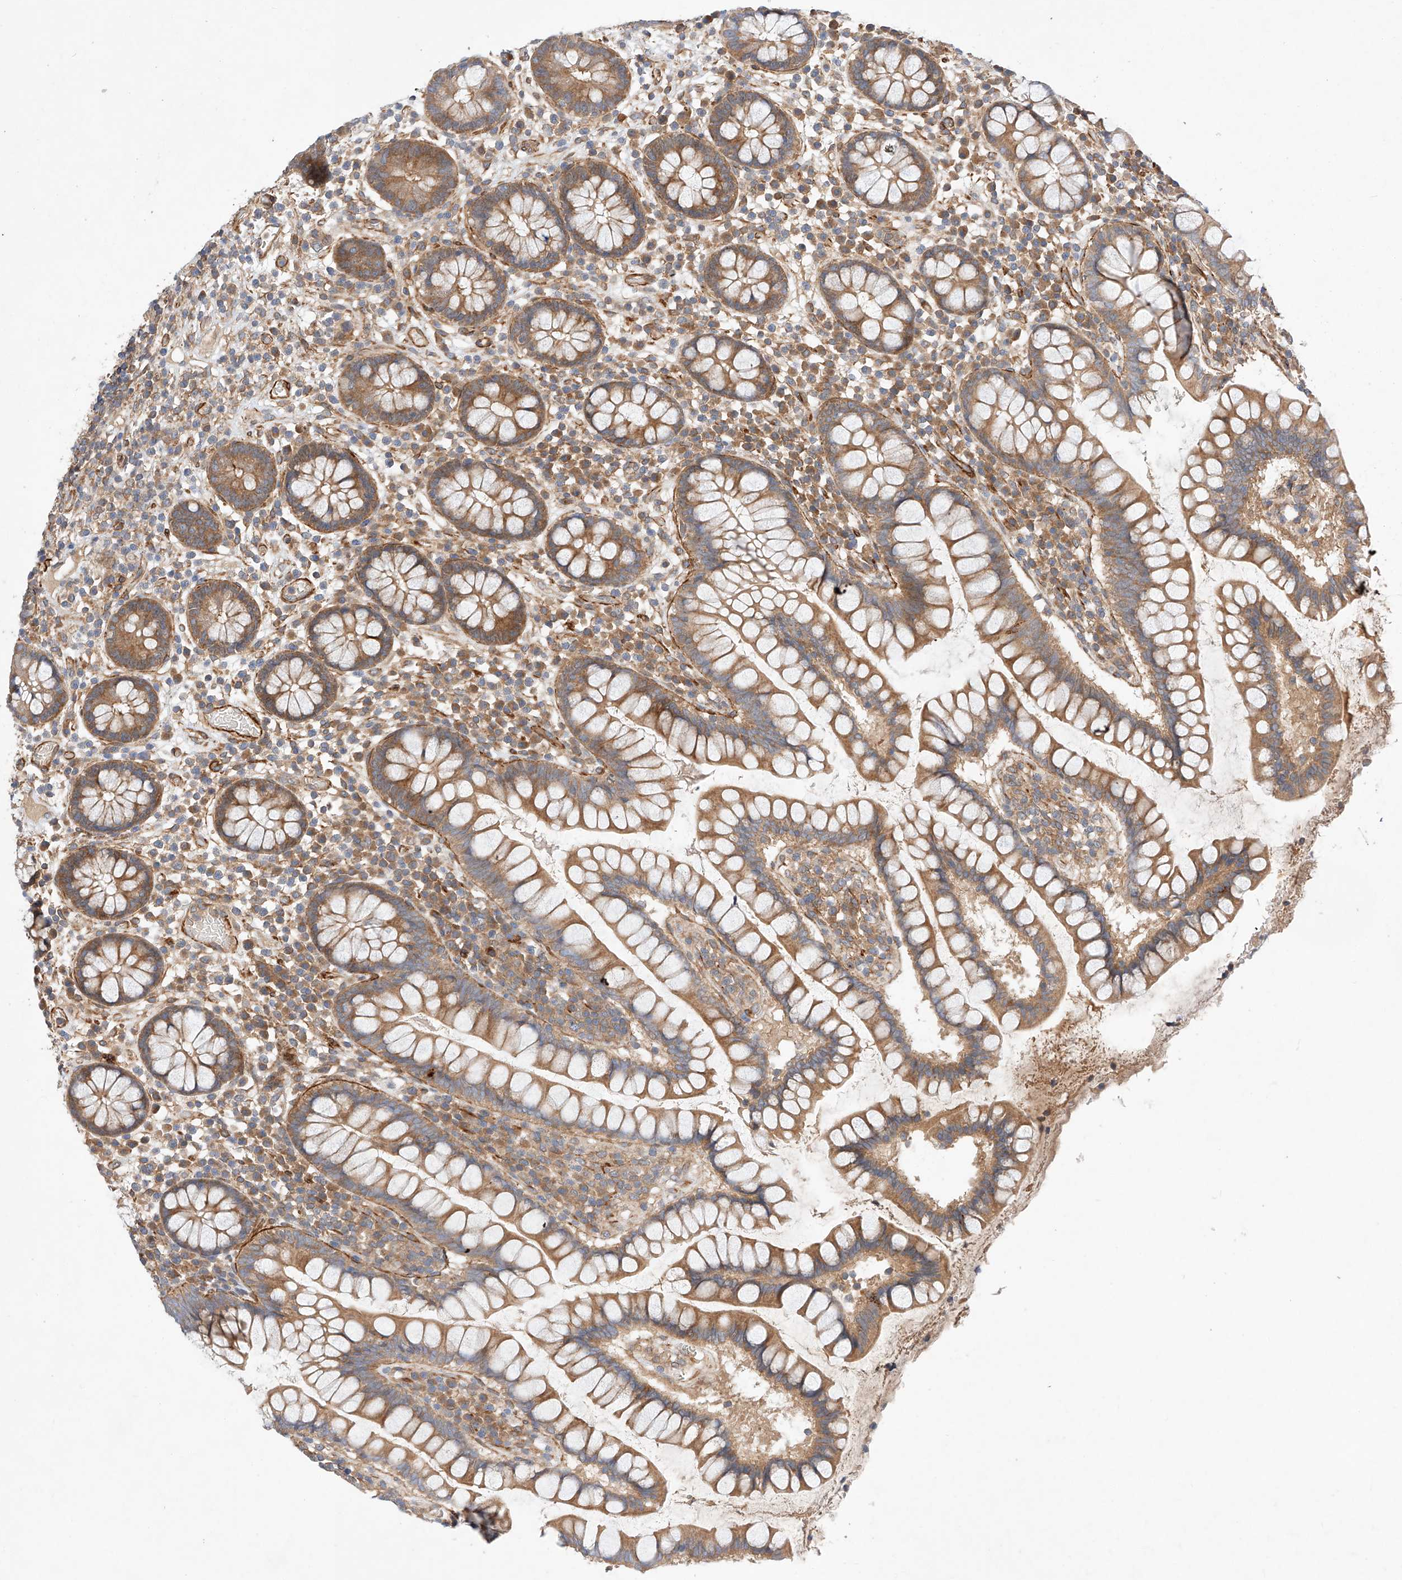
{"staining": {"intensity": "moderate", "quantity": ">75%", "location": "cytoplasmic/membranous"}, "tissue": "colon", "cell_type": "Endothelial cells", "image_type": "normal", "snomed": [{"axis": "morphology", "description": "Normal tissue, NOS"}, {"axis": "topography", "description": "Colon"}], "caption": "Immunohistochemical staining of normal human colon displays medium levels of moderate cytoplasmic/membranous staining in approximately >75% of endothelial cells.", "gene": "RAB23", "patient": {"sex": "female", "age": 79}}